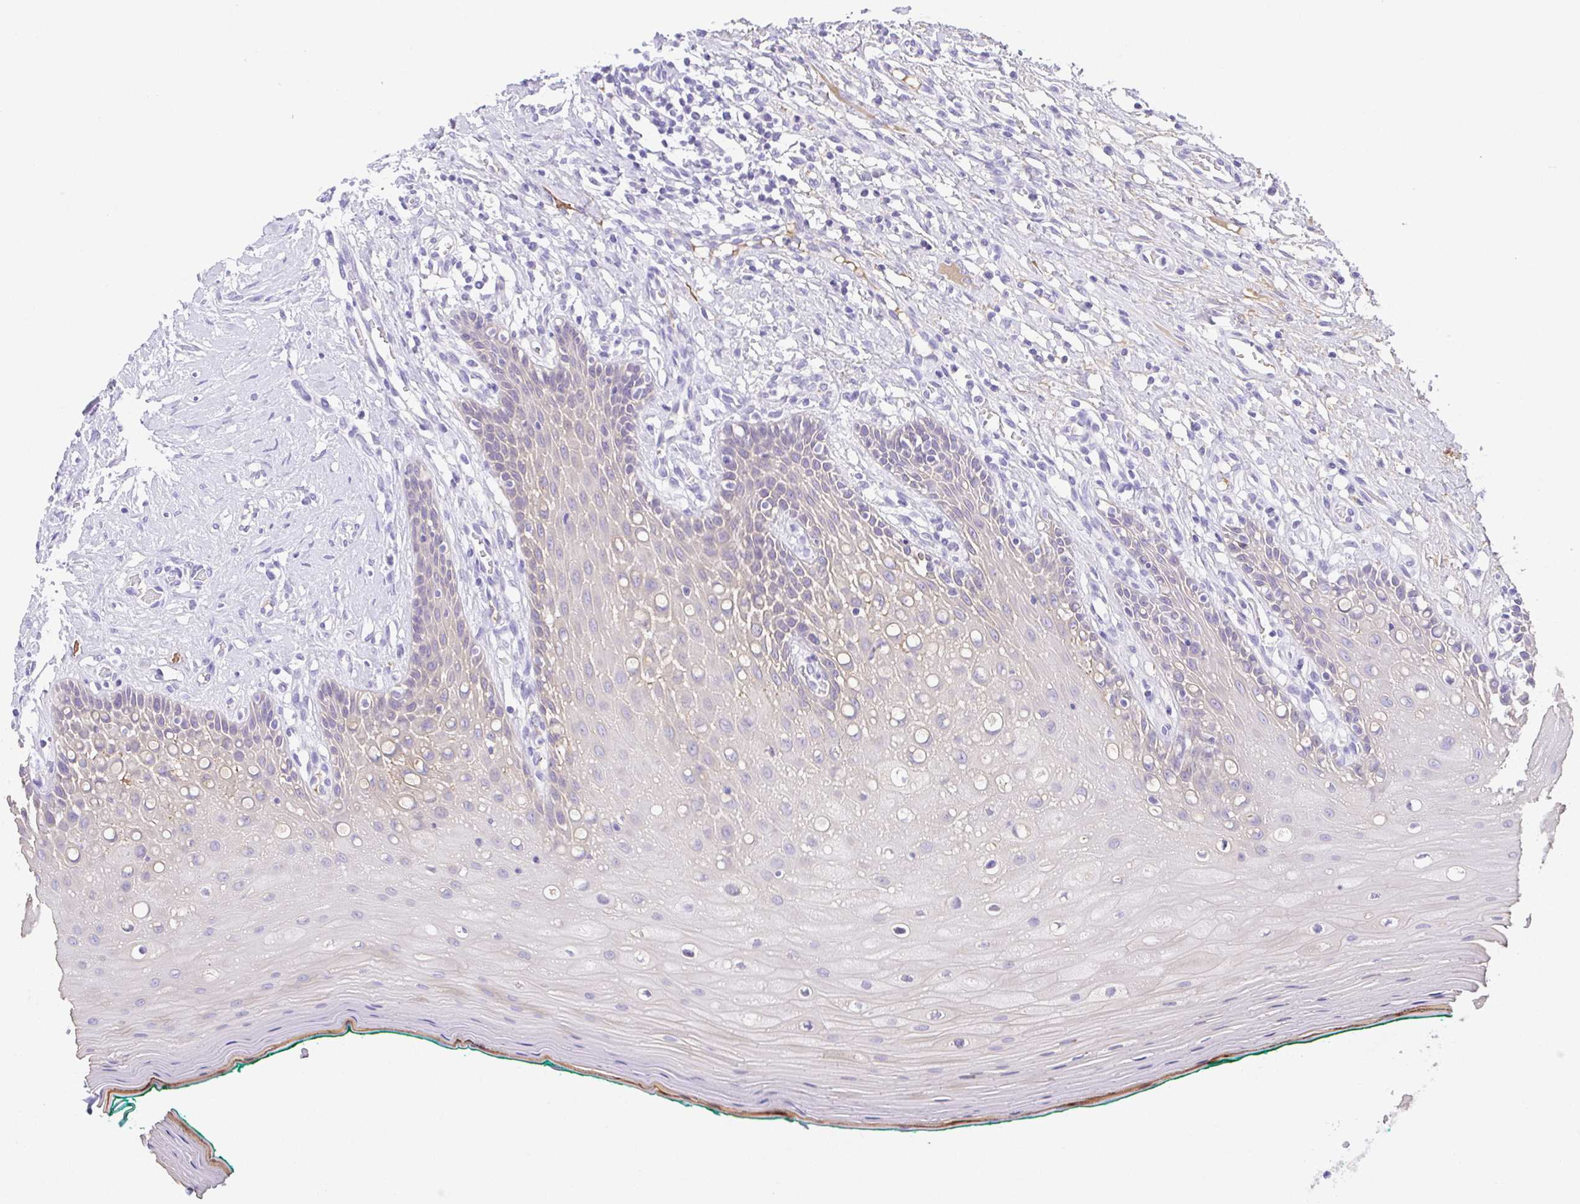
{"staining": {"intensity": "negative", "quantity": "none", "location": "none"}, "tissue": "oral mucosa", "cell_type": "Squamous epithelial cells", "image_type": "normal", "snomed": [{"axis": "morphology", "description": "Normal tissue, NOS"}, {"axis": "topography", "description": "Oral tissue"}], "caption": "Squamous epithelial cells show no significant protein staining in unremarkable oral mucosa. (DAB immunohistochemistry (IHC) with hematoxylin counter stain).", "gene": "SPATA4", "patient": {"sex": "female", "age": 83}}